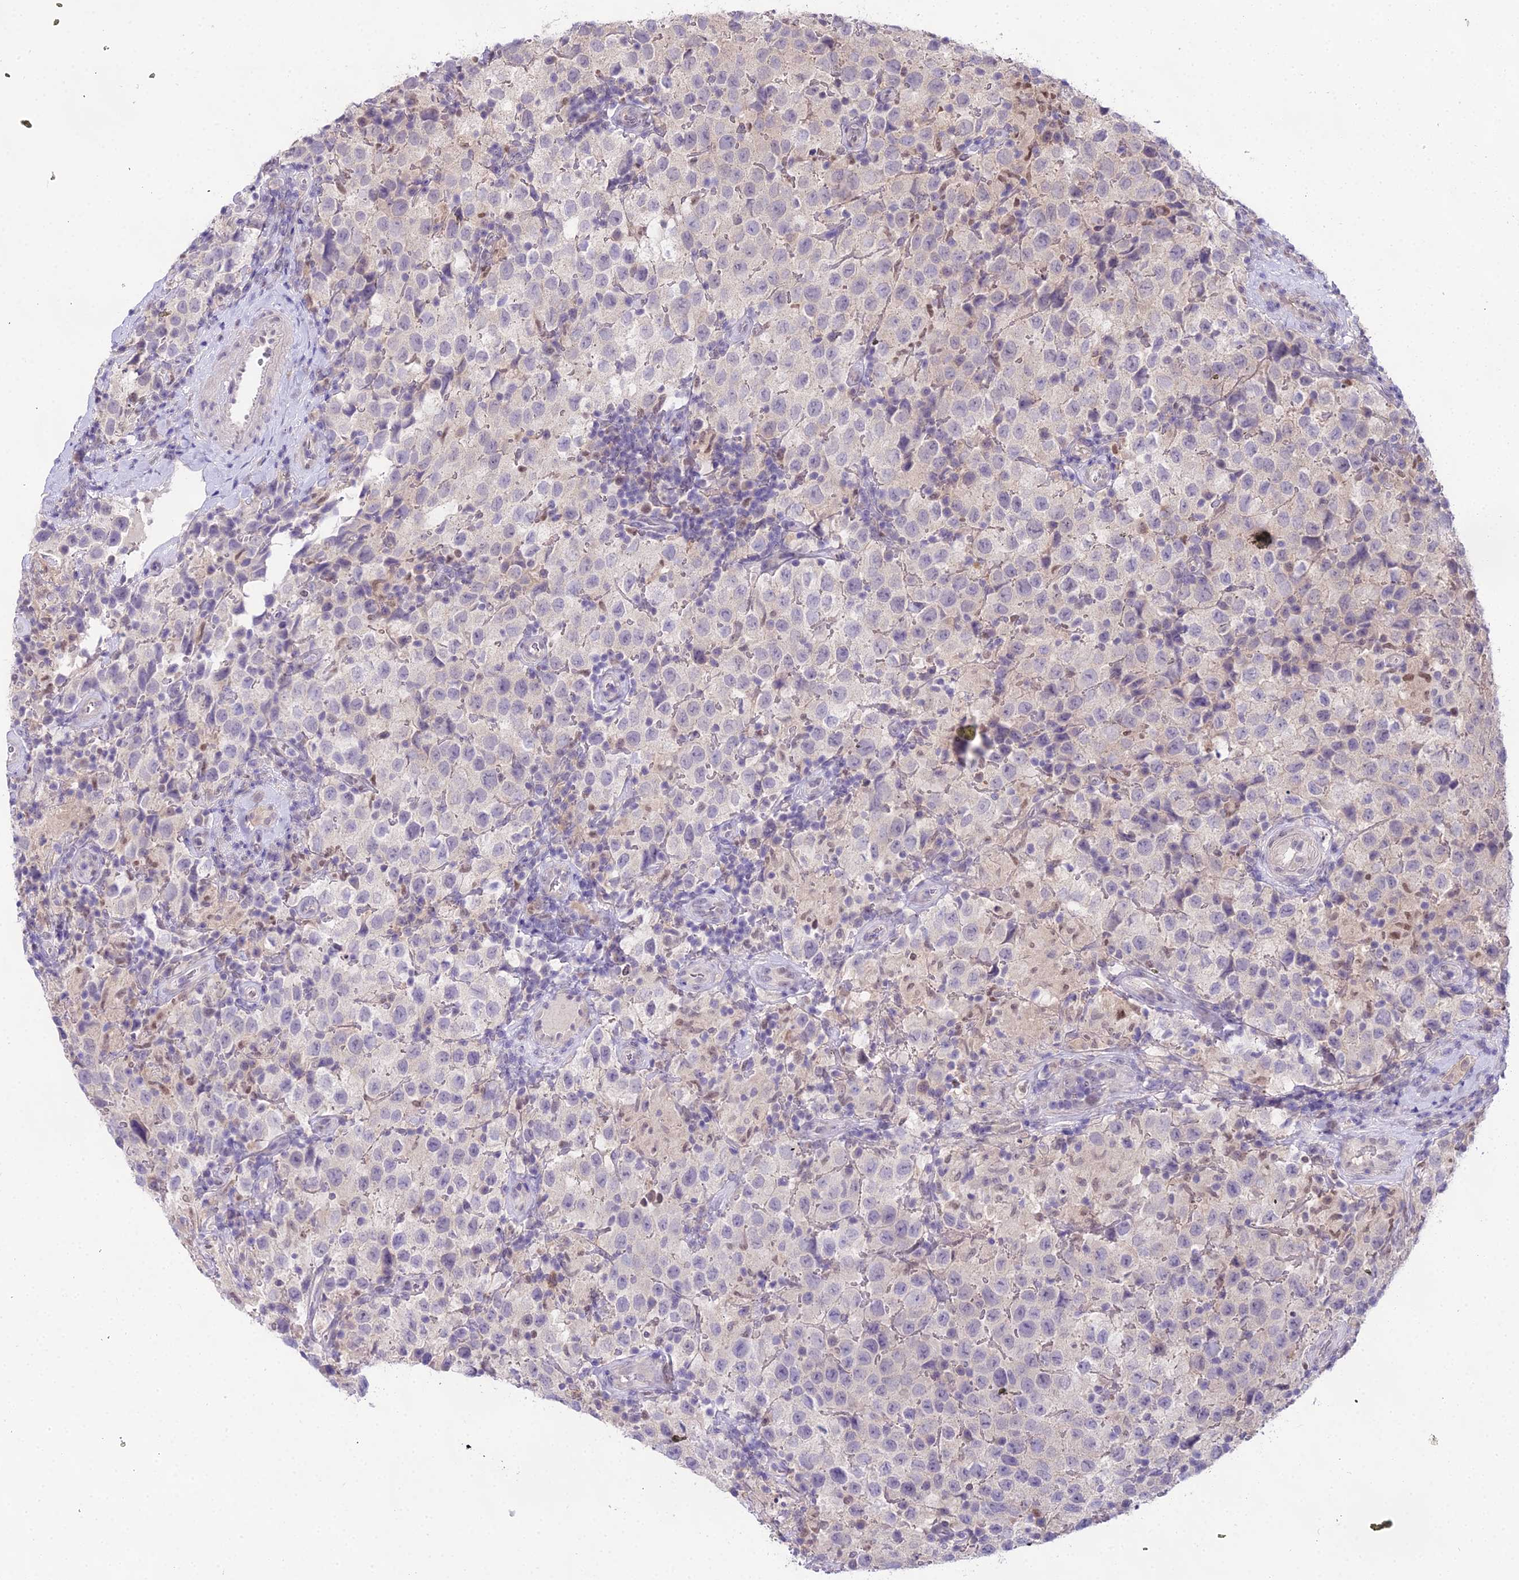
{"staining": {"intensity": "negative", "quantity": "none", "location": "none"}, "tissue": "testis cancer", "cell_type": "Tumor cells", "image_type": "cancer", "snomed": [{"axis": "morphology", "description": "Seminoma, NOS"}, {"axis": "morphology", "description": "Carcinoma, Embryonal, NOS"}, {"axis": "topography", "description": "Testis"}], "caption": "DAB immunohistochemical staining of seminoma (testis) demonstrates no significant expression in tumor cells. The staining is performed using DAB (3,3'-diaminobenzidine) brown chromogen with nuclei counter-stained in using hematoxylin.", "gene": "MAT2A", "patient": {"sex": "male", "age": 41}}